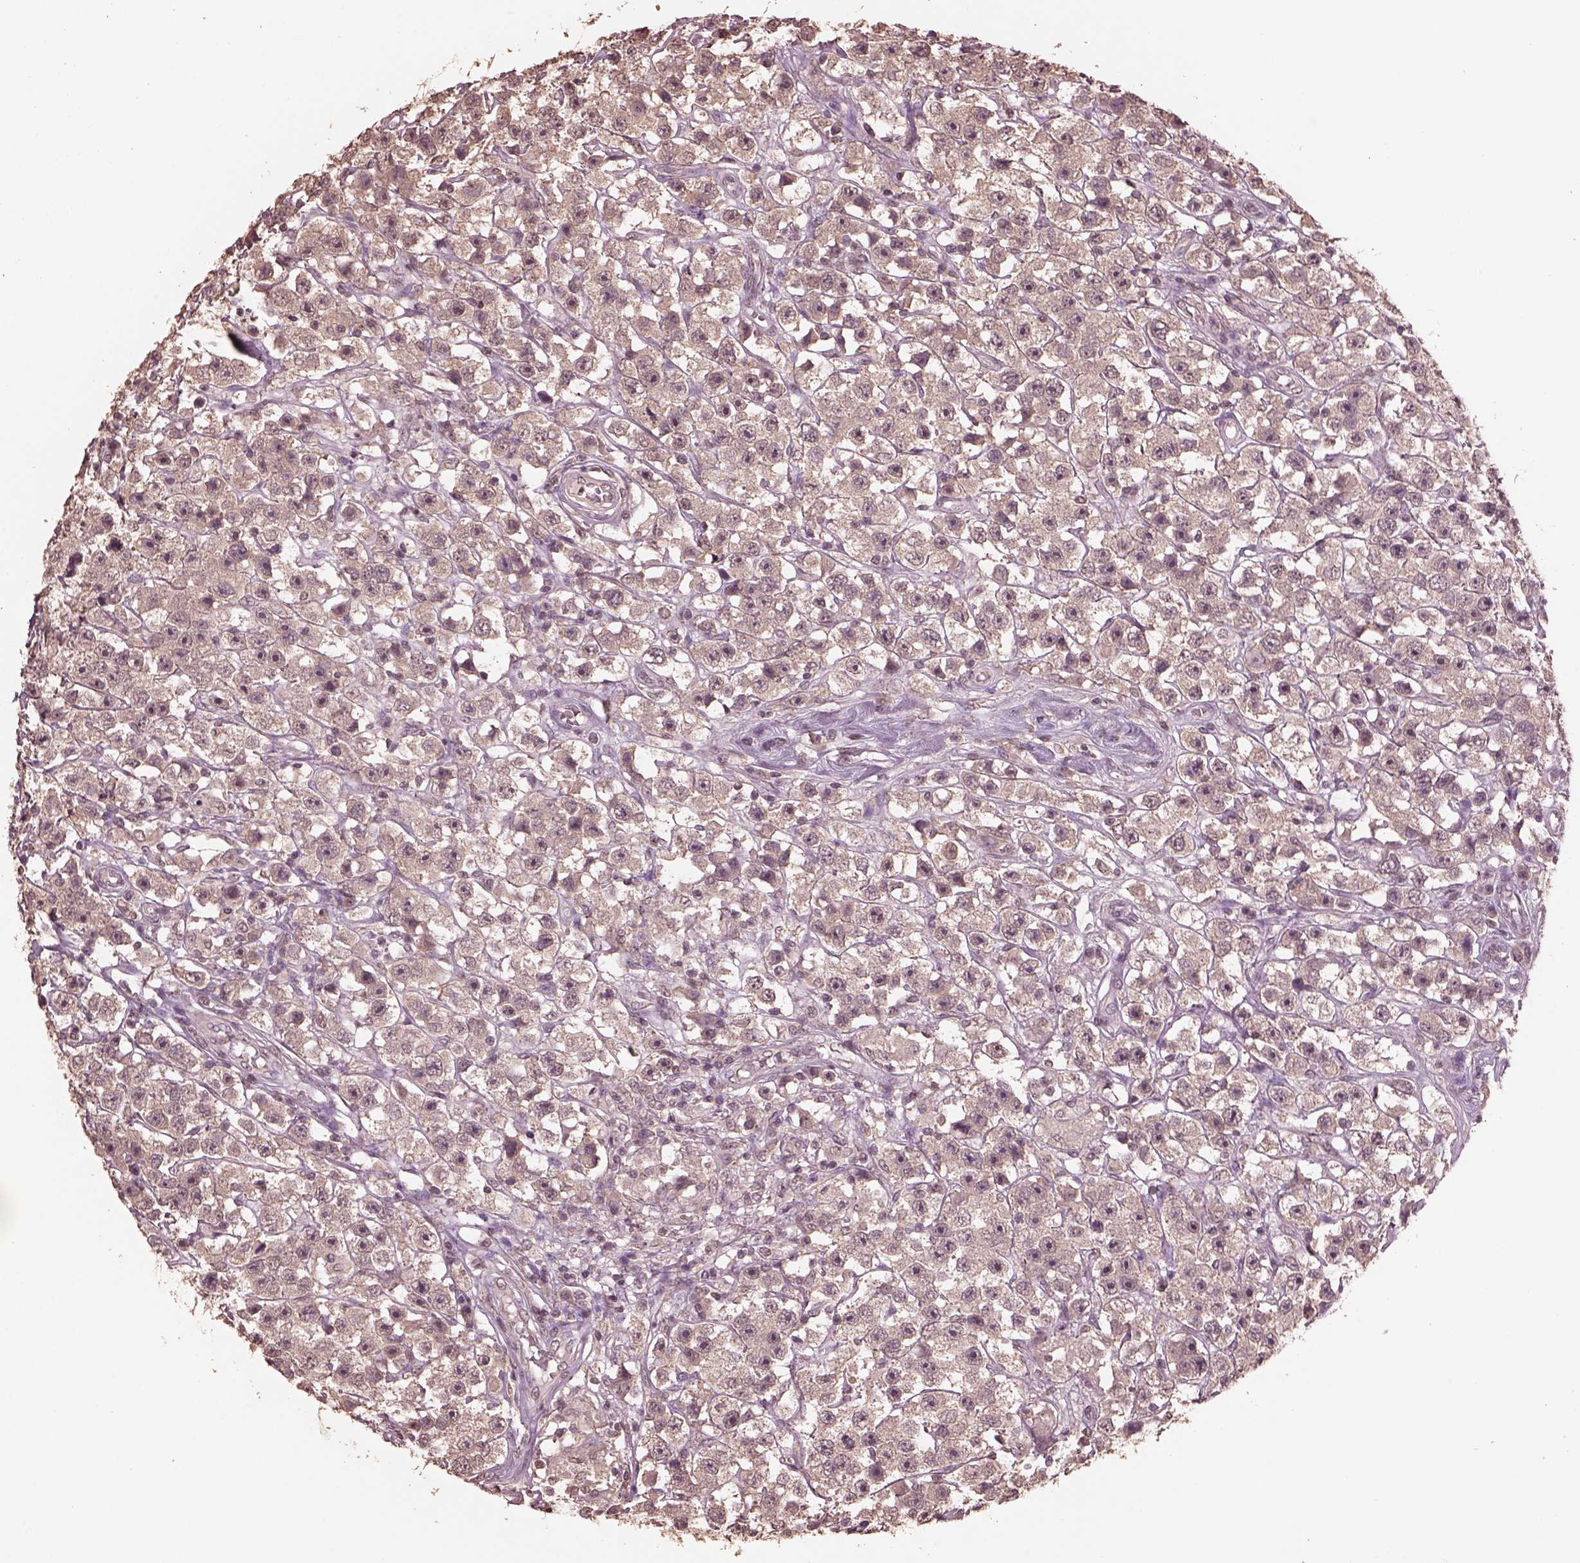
{"staining": {"intensity": "negative", "quantity": "none", "location": "none"}, "tissue": "testis cancer", "cell_type": "Tumor cells", "image_type": "cancer", "snomed": [{"axis": "morphology", "description": "Seminoma, NOS"}, {"axis": "topography", "description": "Testis"}], "caption": "Immunohistochemical staining of testis cancer exhibits no significant staining in tumor cells.", "gene": "CPT1C", "patient": {"sex": "male", "age": 45}}